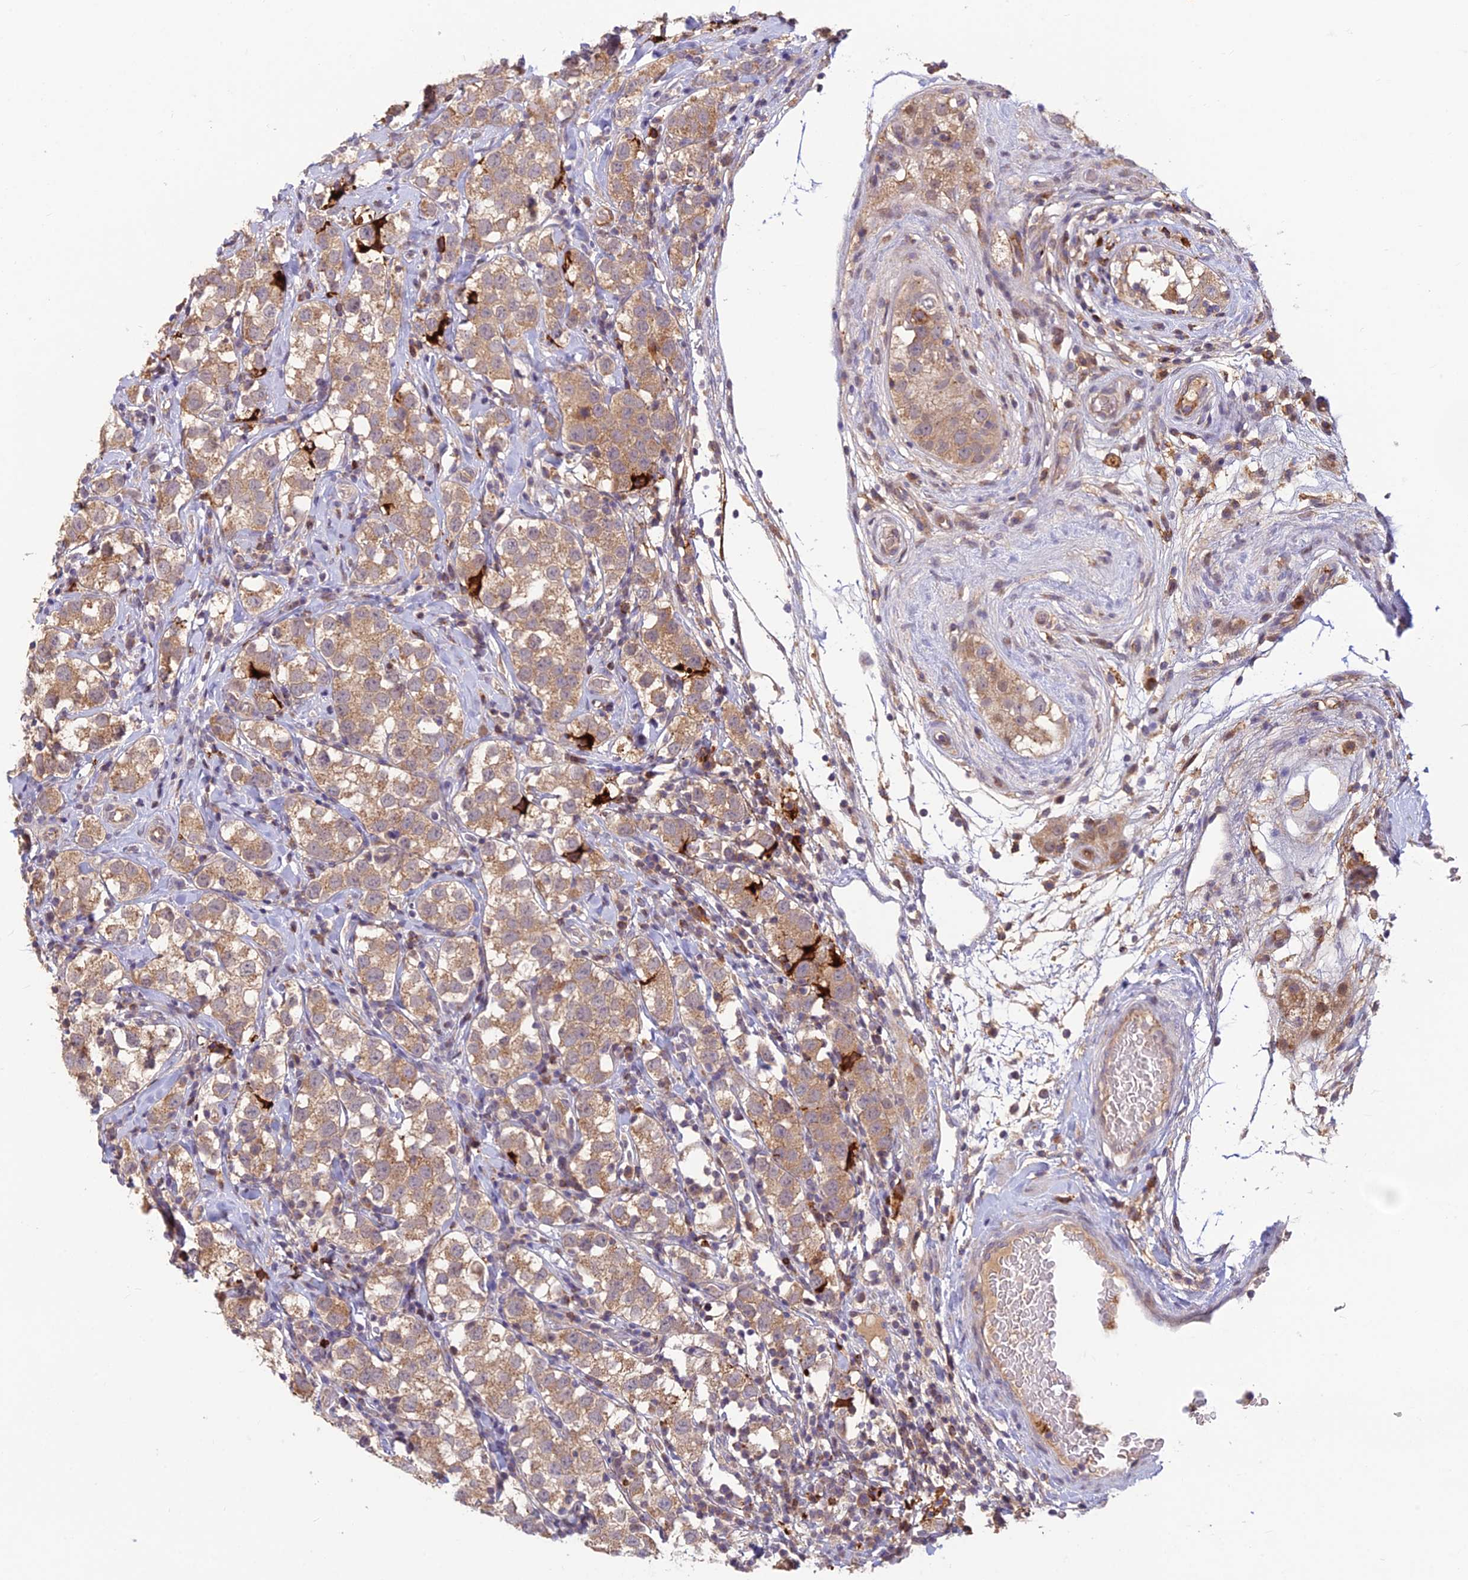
{"staining": {"intensity": "moderate", "quantity": ">75%", "location": "cytoplasmic/membranous"}, "tissue": "testis cancer", "cell_type": "Tumor cells", "image_type": "cancer", "snomed": [{"axis": "morphology", "description": "Seminoma, NOS"}, {"axis": "topography", "description": "Testis"}], "caption": "IHC (DAB (3,3'-diaminobenzidine)) staining of testis cancer (seminoma) displays moderate cytoplasmic/membranous protein expression in about >75% of tumor cells. The staining was performed using DAB (3,3'-diaminobenzidine) to visualize the protein expression in brown, while the nuclei were stained in blue with hematoxylin (Magnification: 20x).", "gene": "ASPDH", "patient": {"sex": "male", "age": 34}}